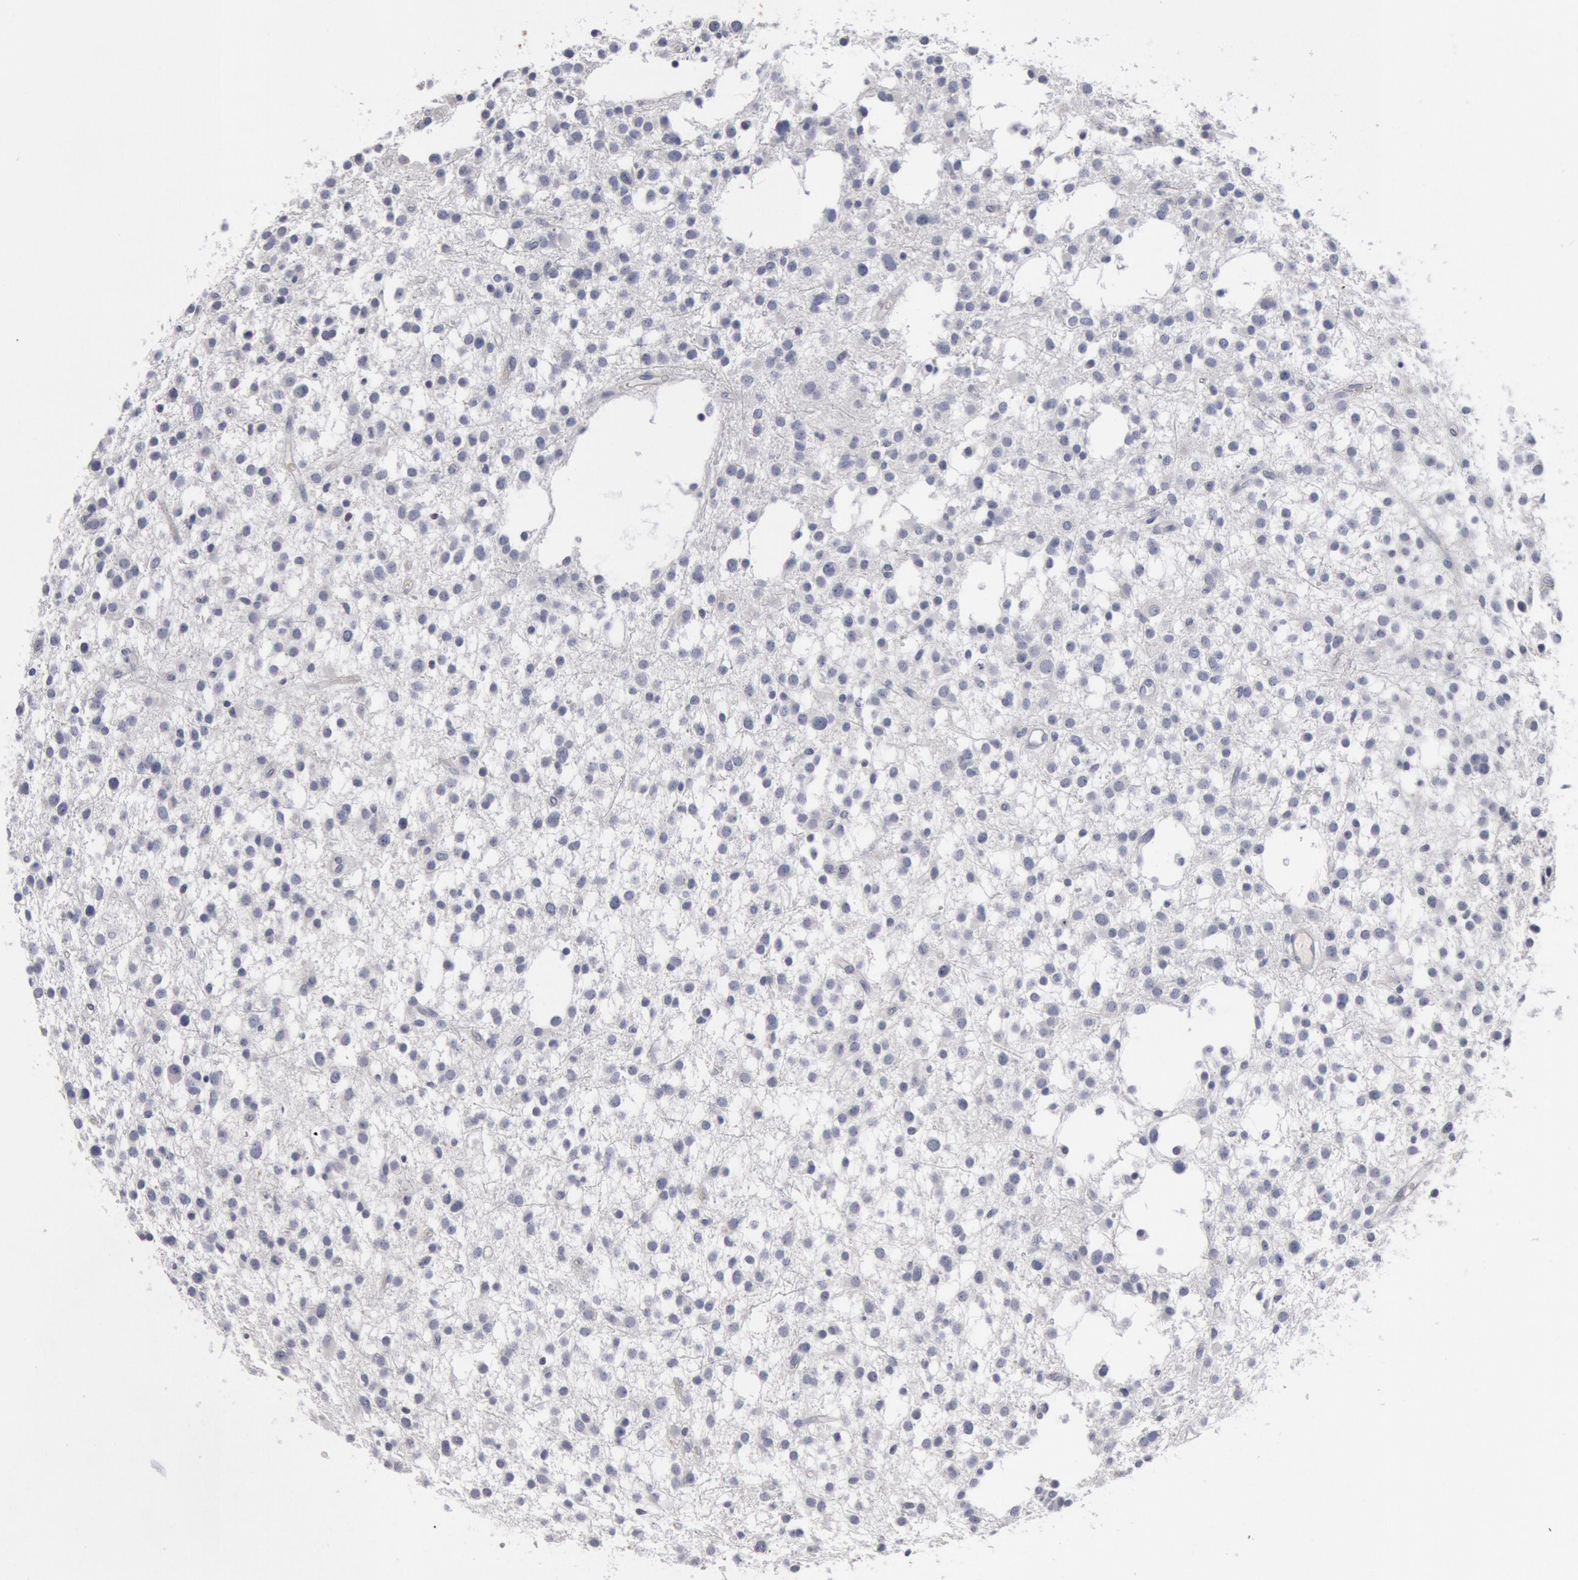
{"staining": {"intensity": "negative", "quantity": "none", "location": "none"}, "tissue": "glioma", "cell_type": "Tumor cells", "image_type": "cancer", "snomed": [{"axis": "morphology", "description": "Glioma, malignant, Low grade"}, {"axis": "topography", "description": "Brain"}], "caption": "The immunohistochemistry (IHC) histopathology image has no significant positivity in tumor cells of malignant glioma (low-grade) tissue.", "gene": "FOXA2", "patient": {"sex": "female", "age": 36}}